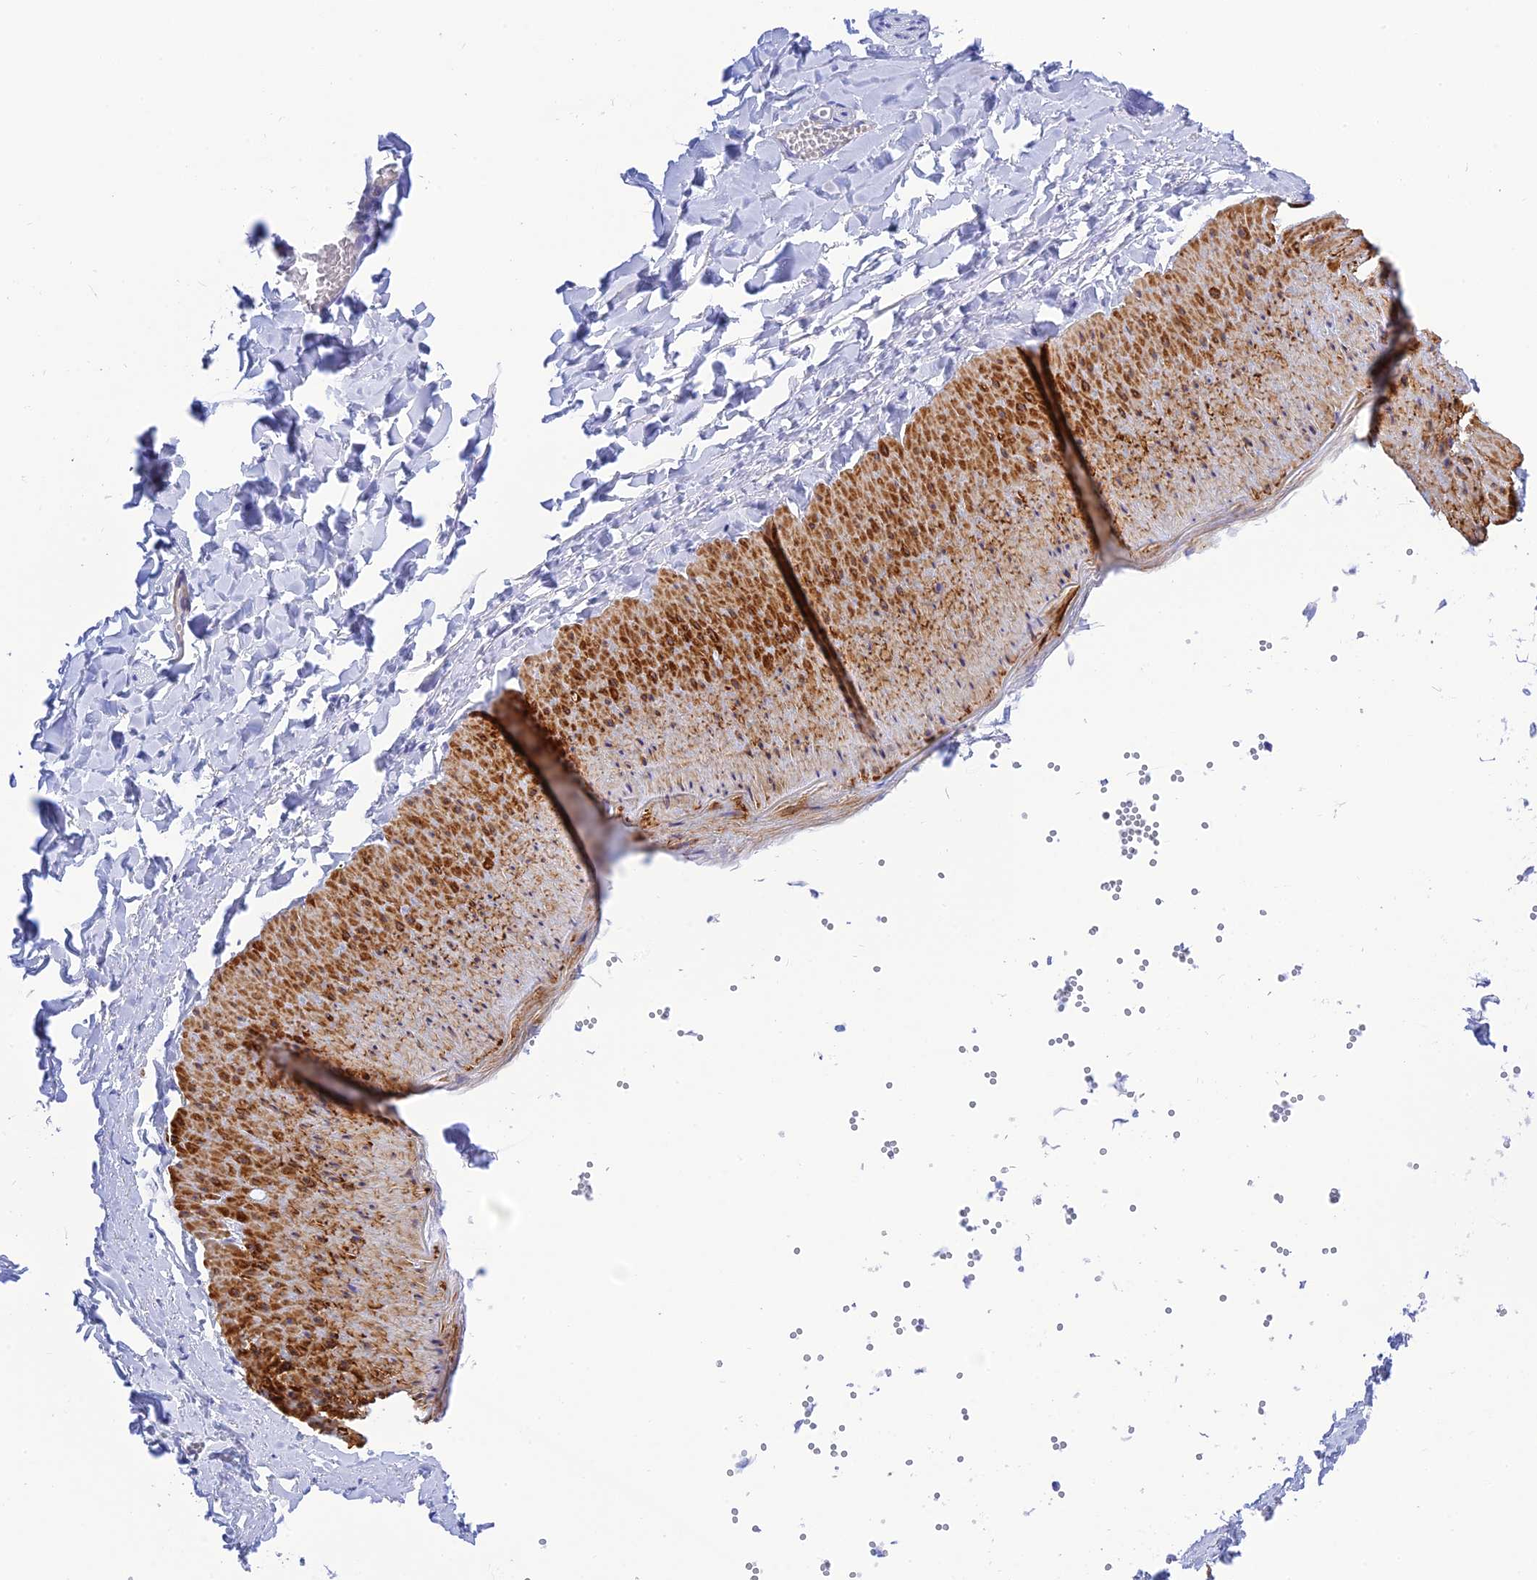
{"staining": {"intensity": "negative", "quantity": "none", "location": "none"}, "tissue": "adipose tissue", "cell_type": "Adipocytes", "image_type": "normal", "snomed": [{"axis": "morphology", "description": "Normal tissue, NOS"}, {"axis": "topography", "description": "Gallbladder"}, {"axis": "topography", "description": "Peripheral nerve tissue"}], "caption": "Immunohistochemistry (IHC) of unremarkable adipose tissue demonstrates no staining in adipocytes. The staining was performed using DAB (3,3'-diaminobenzidine) to visualize the protein expression in brown, while the nuclei were stained in blue with hematoxylin (Magnification: 20x).", "gene": "ZDHHC16", "patient": {"sex": "male", "age": 38}}